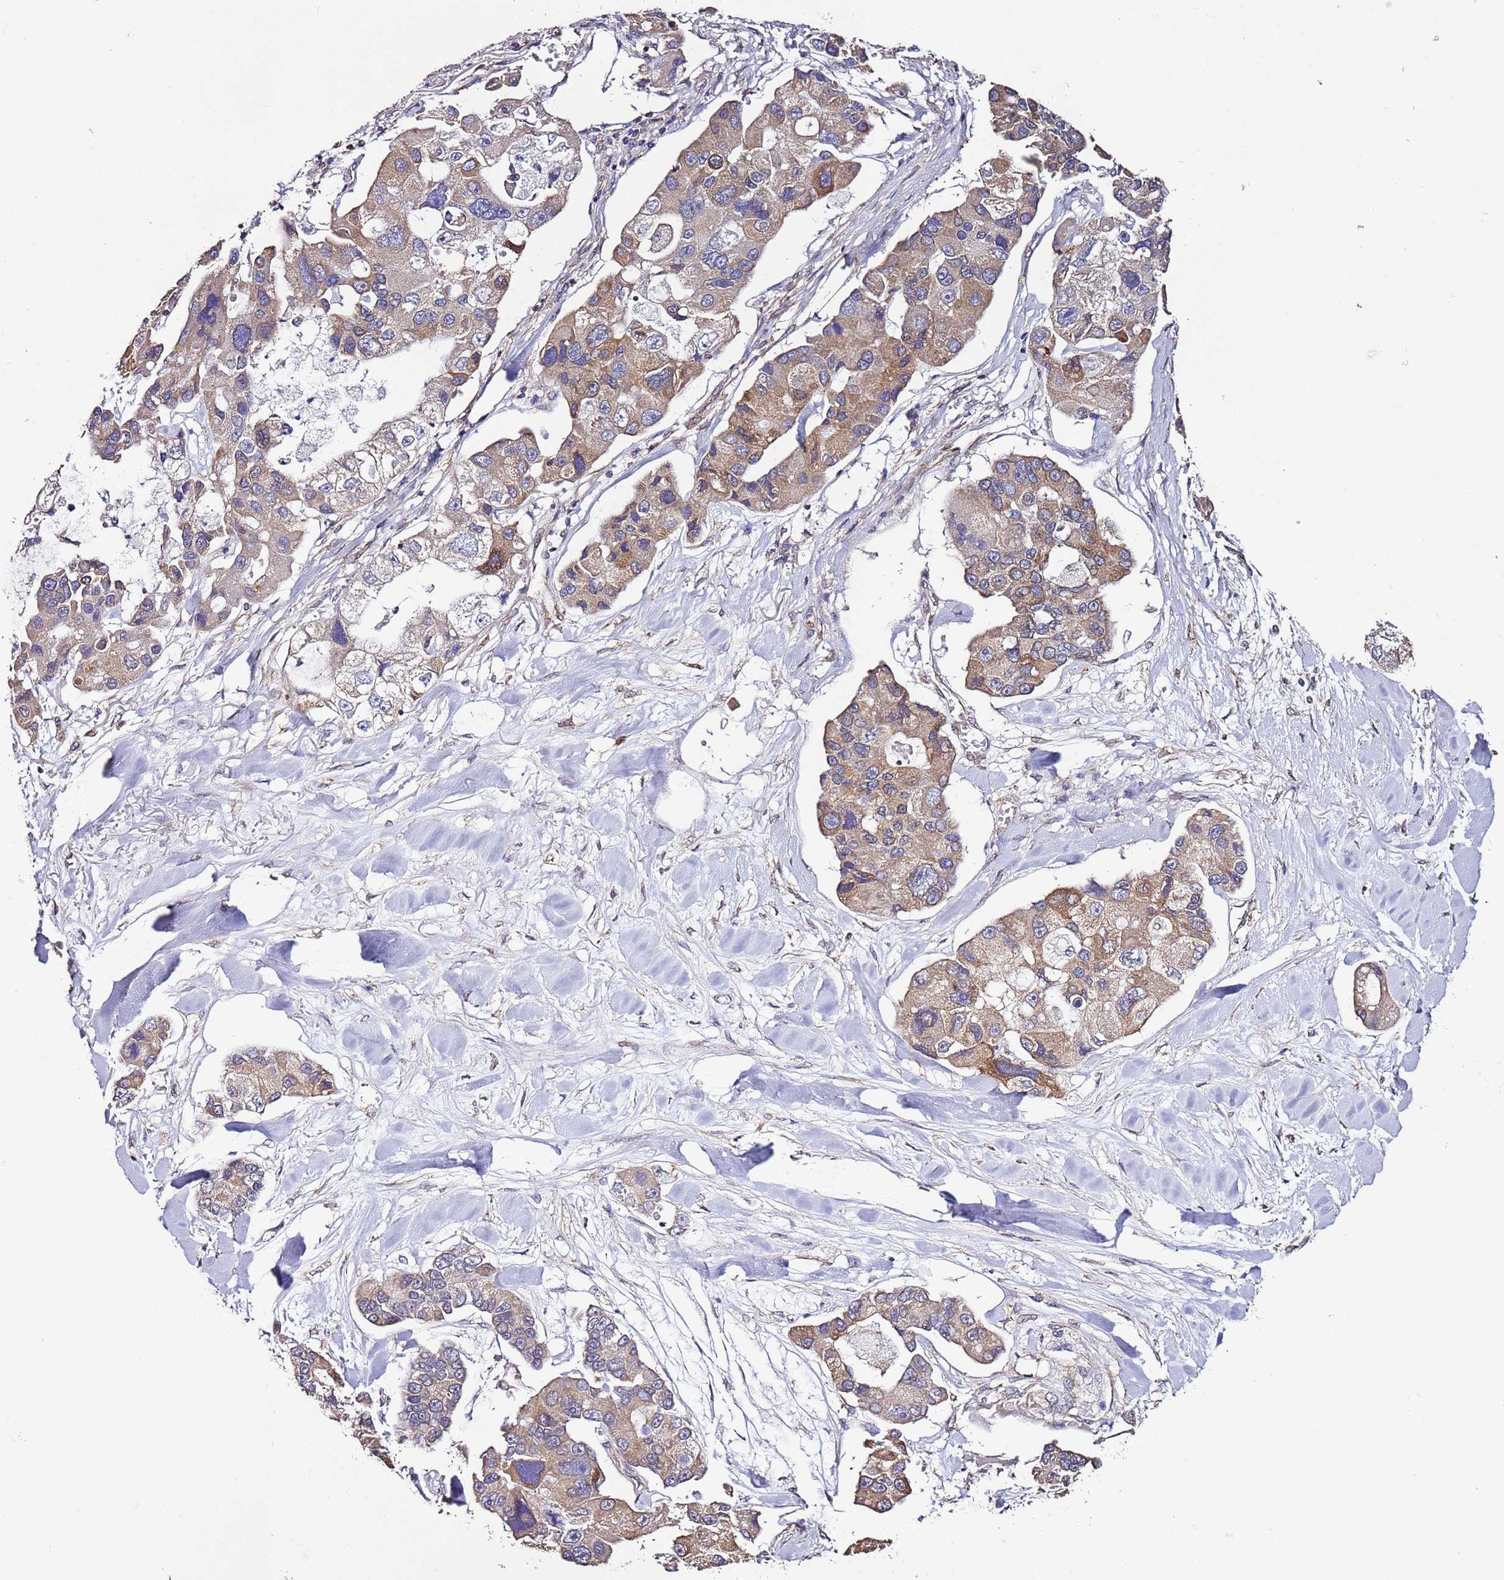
{"staining": {"intensity": "moderate", "quantity": "25%-75%", "location": "cytoplasmic/membranous"}, "tissue": "lung cancer", "cell_type": "Tumor cells", "image_type": "cancer", "snomed": [{"axis": "morphology", "description": "Adenocarcinoma, NOS"}, {"axis": "topography", "description": "Lung"}], "caption": "Protein expression analysis of human adenocarcinoma (lung) reveals moderate cytoplasmic/membranous positivity in approximately 25%-75% of tumor cells.", "gene": "SLC41A3", "patient": {"sex": "female", "age": 54}}